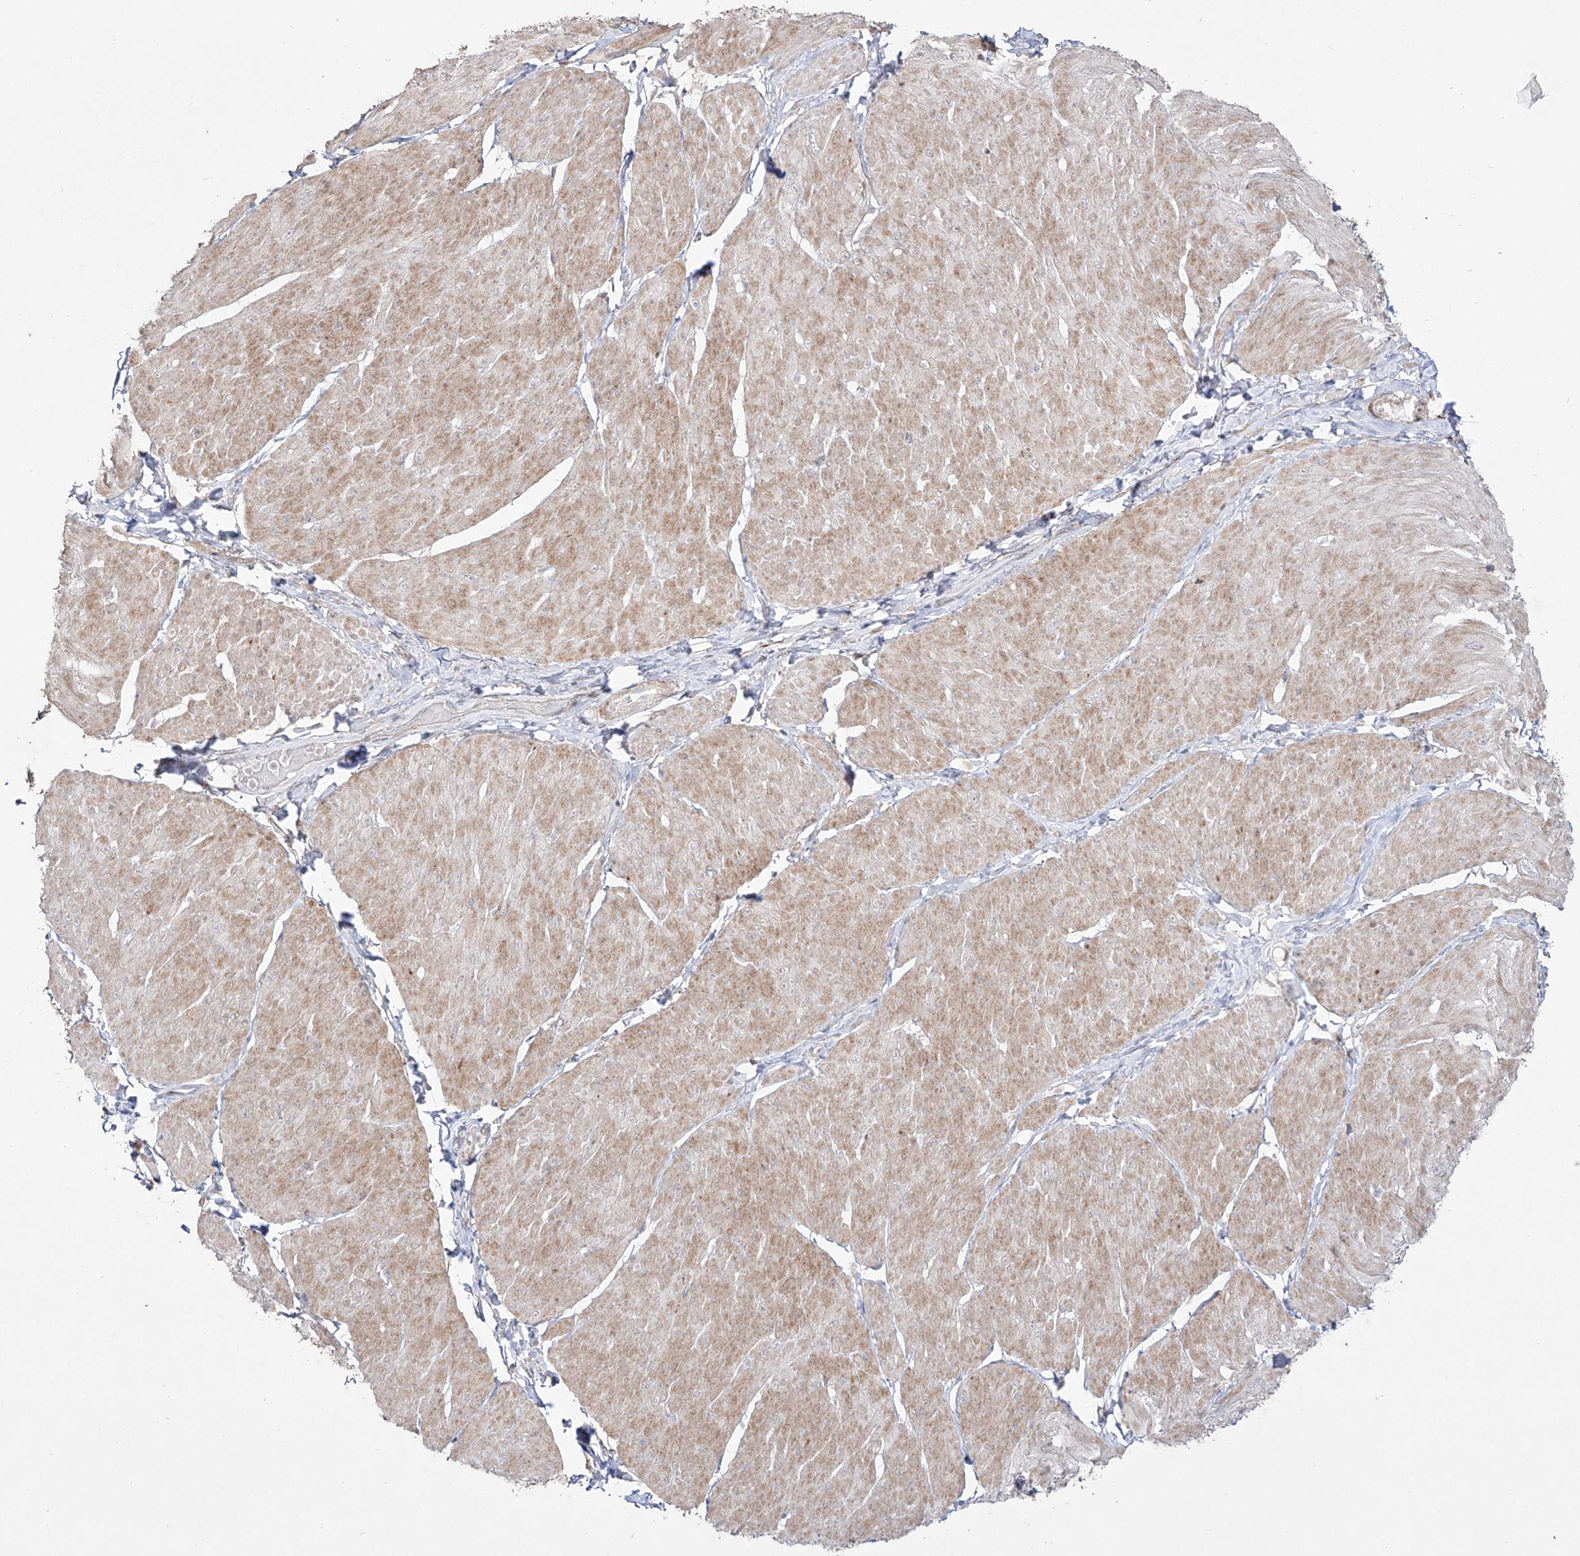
{"staining": {"intensity": "weak", "quantity": ">75%", "location": "cytoplasmic/membranous"}, "tissue": "smooth muscle", "cell_type": "Smooth muscle cells", "image_type": "normal", "snomed": [{"axis": "morphology", "description": "Urothelial carcinoma, High grade"}, {"axis": "topography", "description": "Urinary bladder"}], "caption": "Smooth muscle stained with IHC reveals weak cytoplasmic/membranous positivity in approximately >75% of smooth muscle cells.", "gene": "YKT6", "patient": {"sex": "male", "age": 46}}